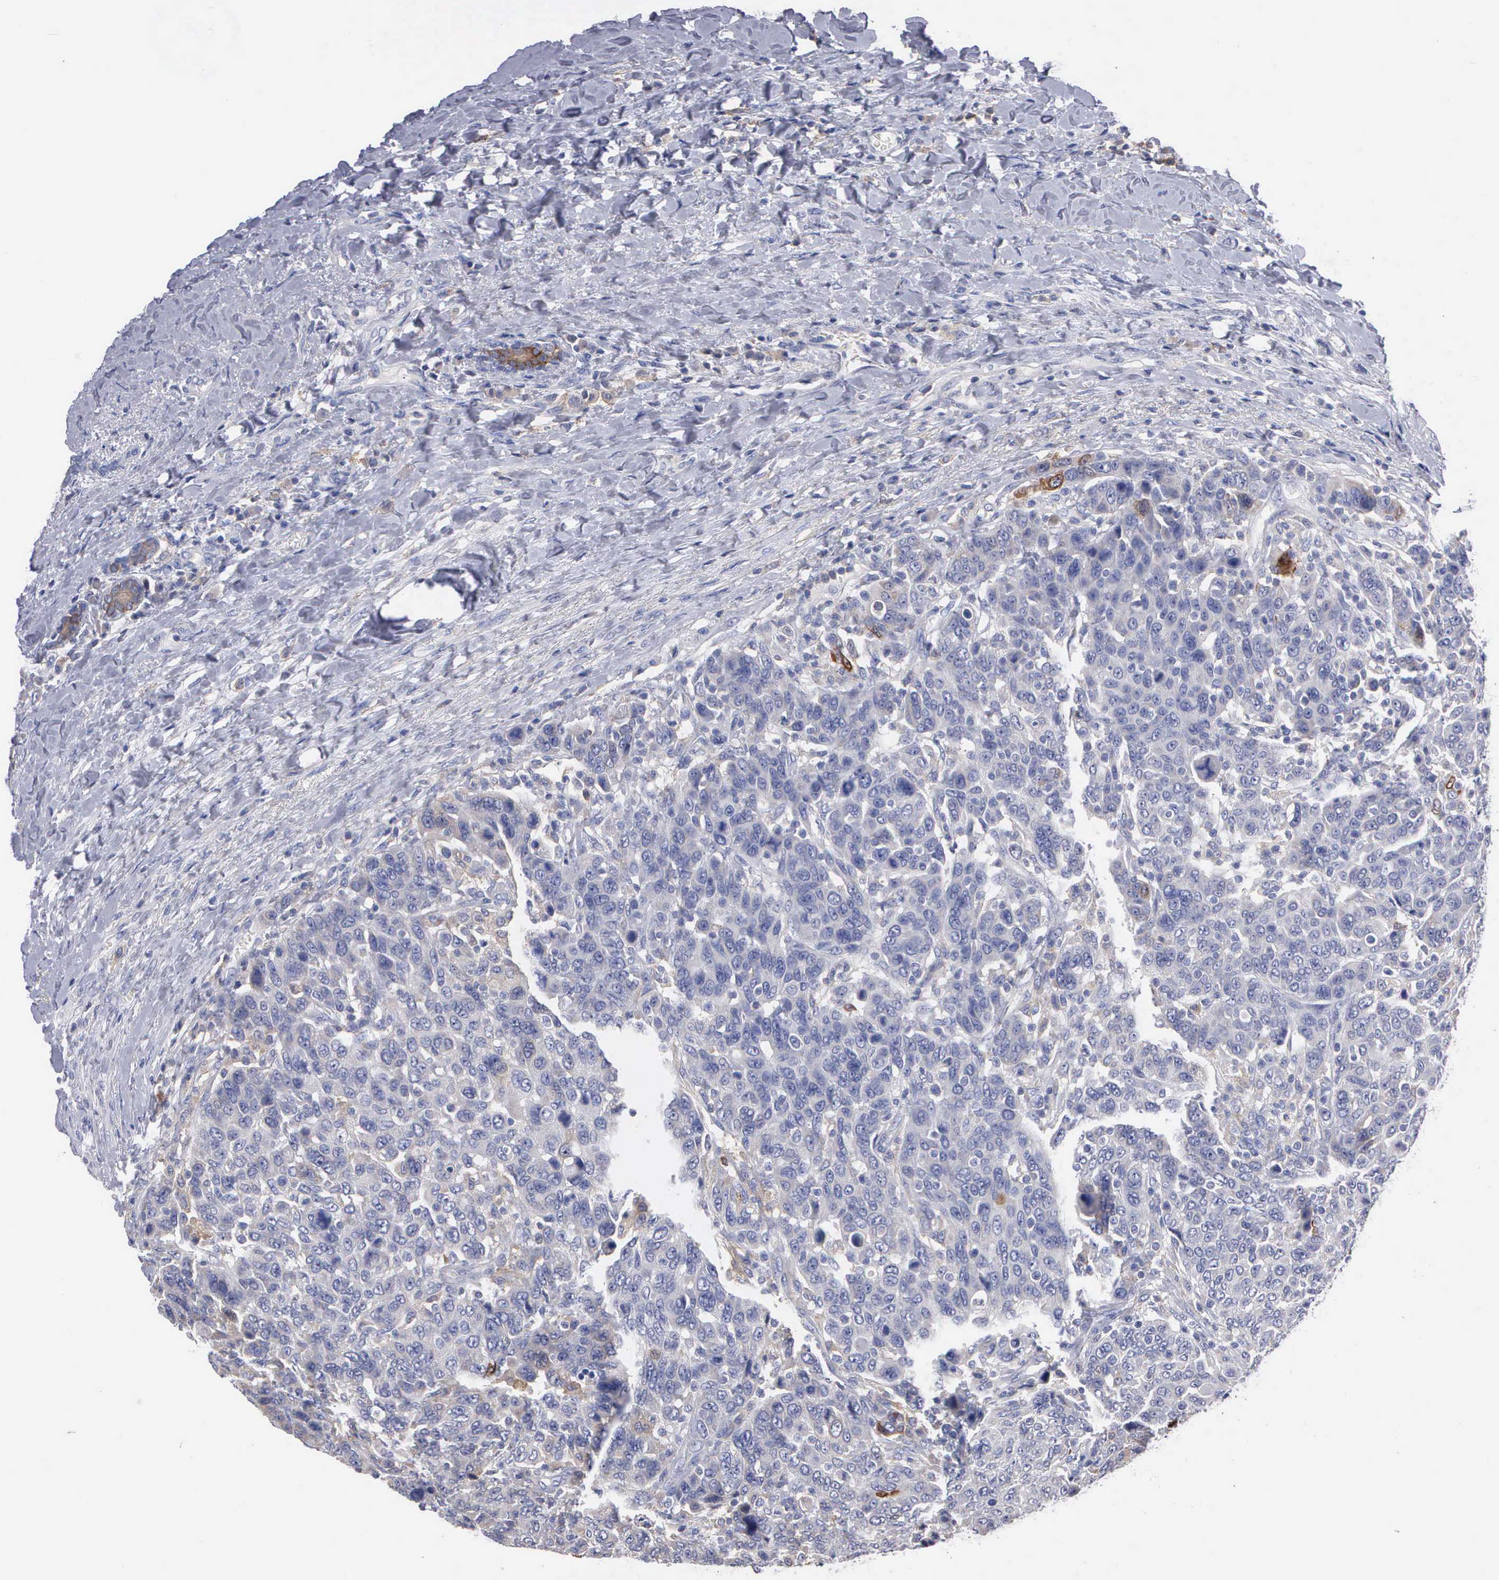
{"staining": {"intensity": "weak", "quantity": ">75%", "location": "cytoplasmic/membranous"}, "tissue": "breast cancer", "cell_type": "Tumor cells", "image_type": "cancer", "snomed": [{"axis": "morphology", "description": "Duct carcinoma"}, {"axis": "topography", "description": "Breast"}], "caption": "High-power microscopy captured an immunohistochemistry (IHC) micrograph of intraductal carcinoma (breast), revealing weak cytoplasmic/membranous staining in about >75% of tumor cells.", "gene": "PTGS2", "patient": {"sex": "female", "age": 37}}